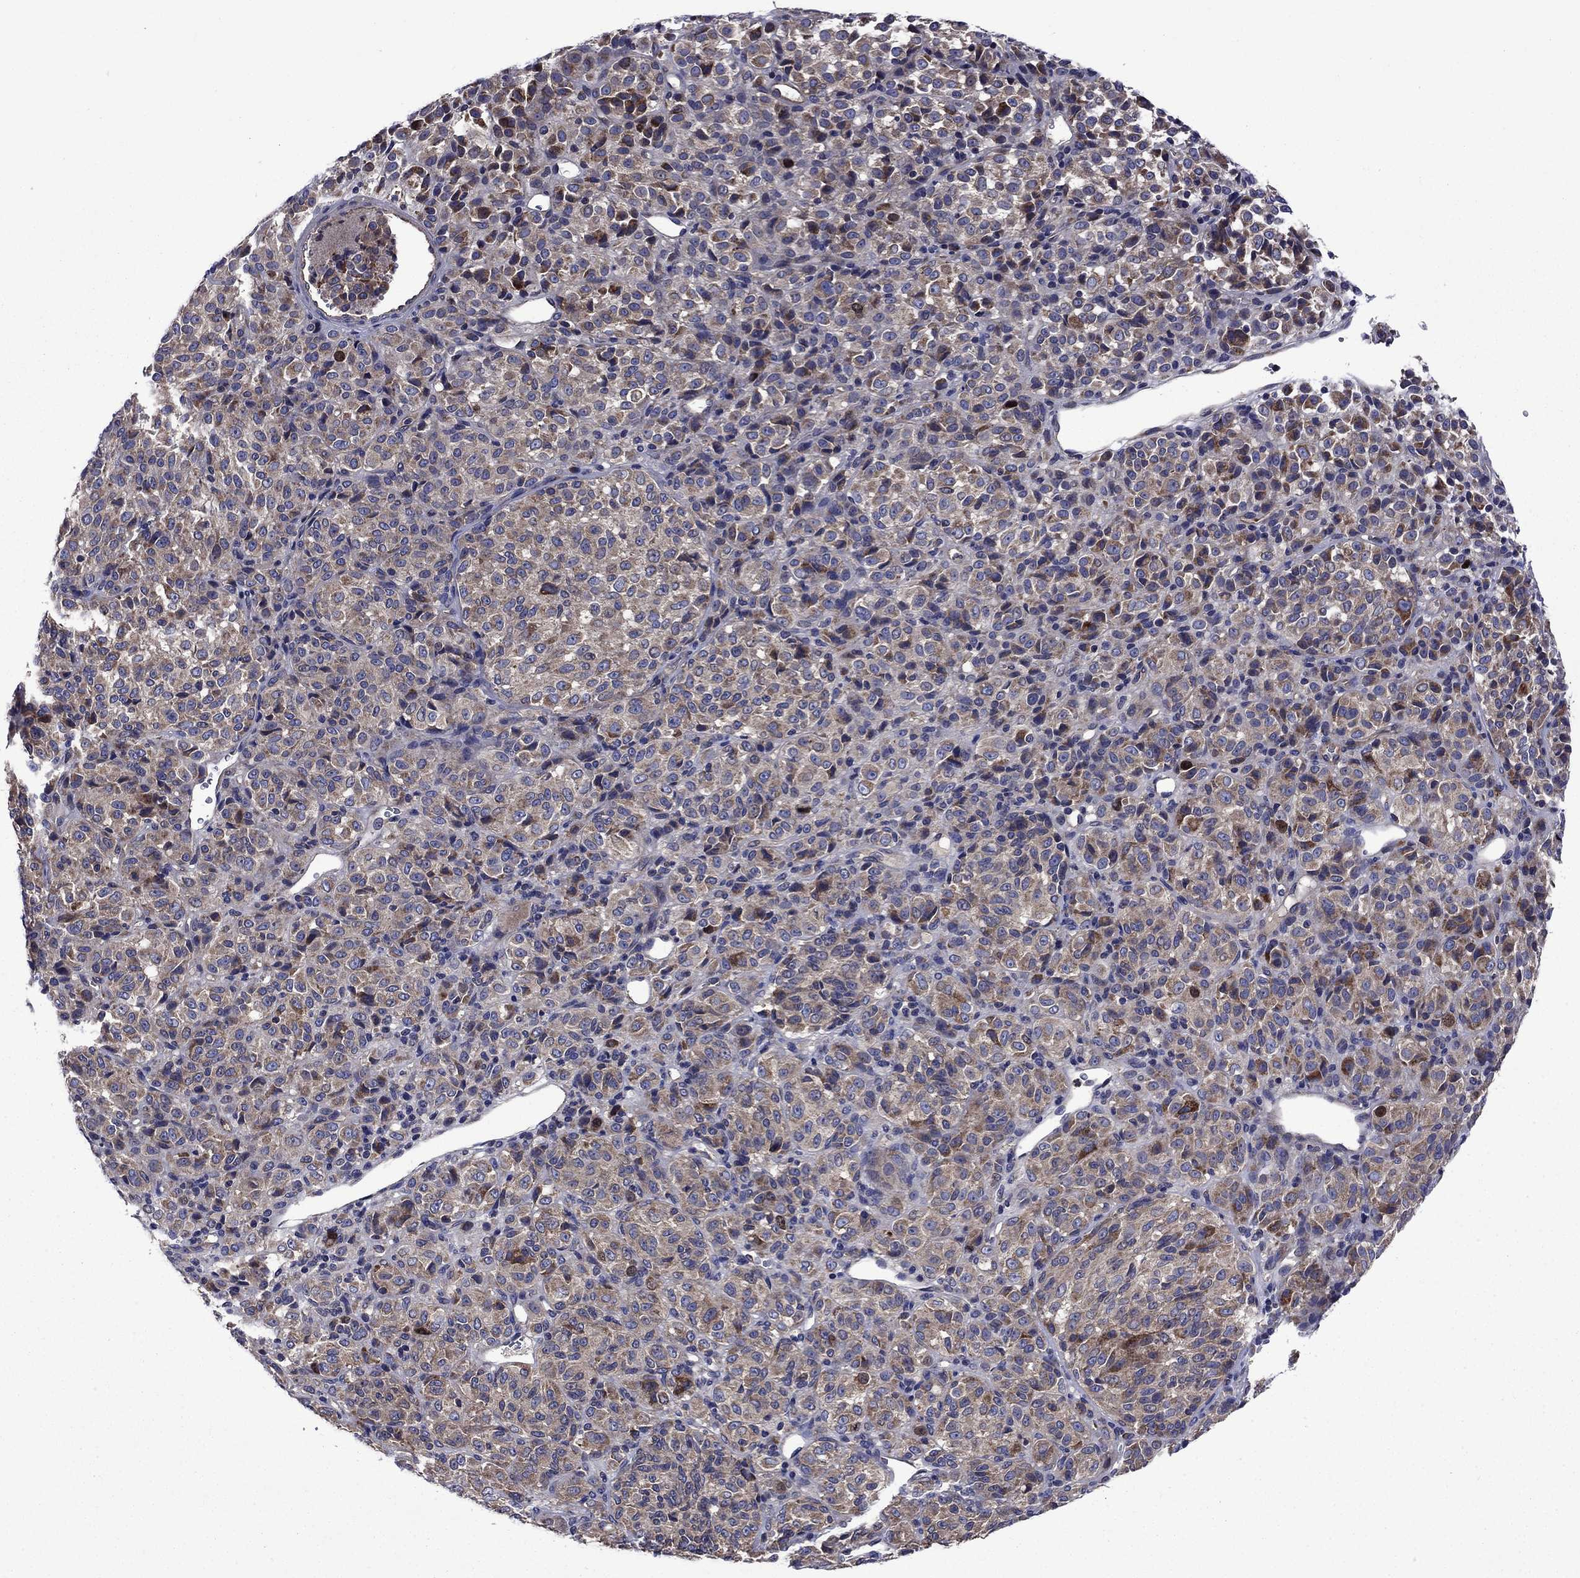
{"staining": {"intensity": "weak", "quantity": ">75%", "location": "cytoplasmic/membranous"}, "tissue": "melanoma", "cell_type": "Tumor cells", "image_type": "cancer", "snomed": [{"axis": "morphology", "description": "Malignant melanoma, Metastatic site"}, {"axis": "topography", "description": "Brain"}], "caption": "High-magnification brightfield microscopy of malignant melanoma (metastatic site) stained with DAB (3,3'-diaminobenzidine) (brown) and counterstained with hematoxylin (blue). tumor cells exhibit weak cytoplasmic/membranous staining is present in approximately>75% of cells. Immunohistochemistry (ihc) stains the protein in brown and the nuclei are stained blue.", "gene": "KIF22", "patient": {"sex": "female", "age": 56}}